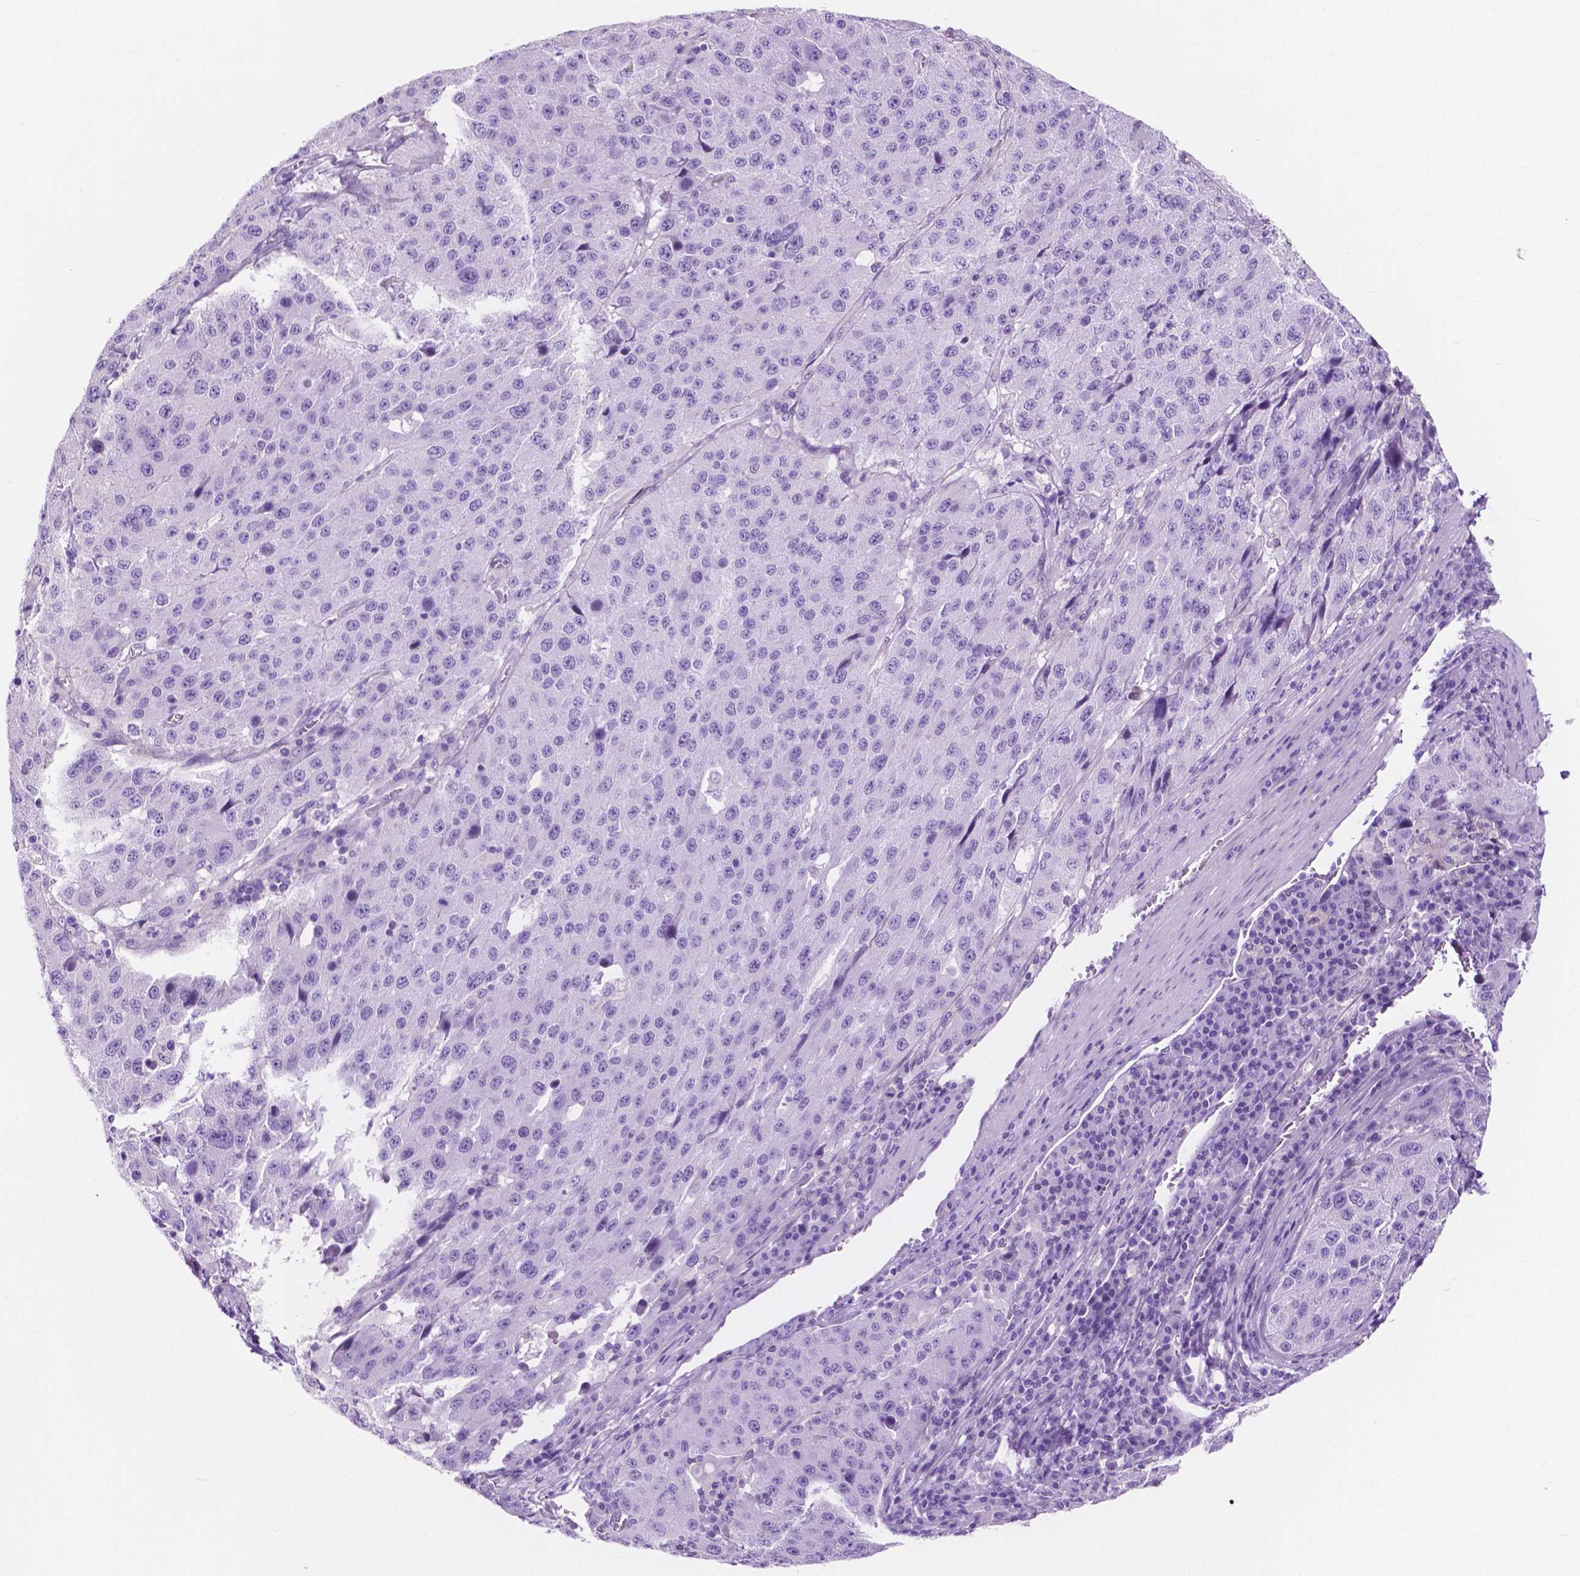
{"staining": {"intensity": "negative", "quantity": "none", "location": "none"}, "tissue": "stomach cancer", "cell_type": "Tumor cells", "image_type": "cancer", "snomed": [{"axis": "morphology", "description": "Adenocarcinoma, NOS"}, {"axis": "topography", "description": "Stomach"}], "caption": "Stomach cancer (adenocarcinoma) was stained to show a protein in brown. There is no significant expression in tumor cells. (Brightfield microscopy of DAB (3,3'-diaminobenzidine) immunohistochemistry at high magnification).", "gene": "IGFN1", "patient": {"sex": "male", "age": 71}}